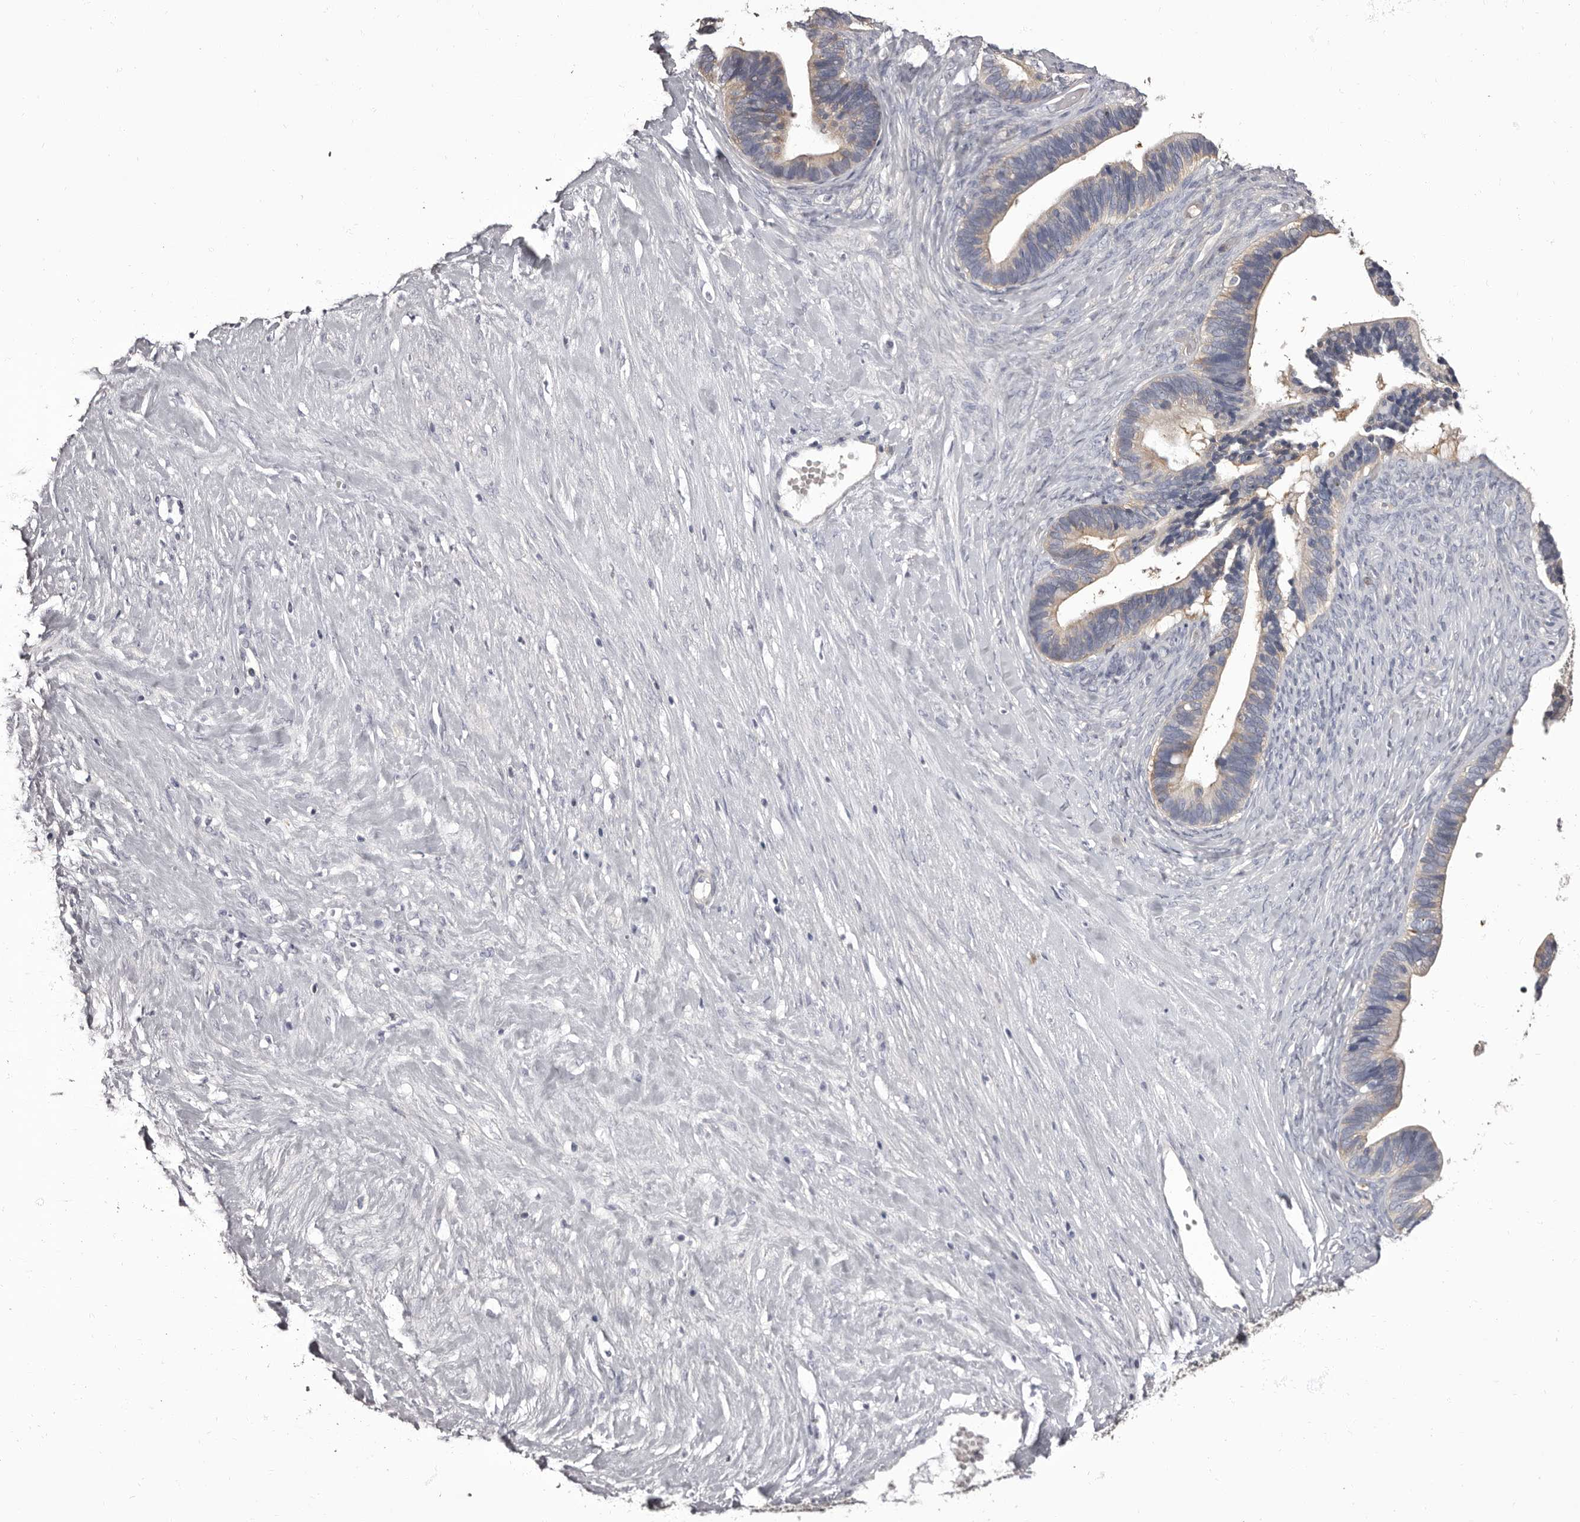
{"staining": {"intensity": "moderate", "quantity": "<25%", "location": "cytoplasmic/membranous"}, "tissue": "ovarian cancer", "cell_type": "Tumor cells", "image_type": "cancer", "snomed": [{"axis": "morphology", "description": "Cystadenocarcinoma, serous, NOS"}, {"axis": "topography", "description": "Ovary"}], "caption": "An IHC photomicrograph of neoplastic tissue is shown. Protein staining in brown shows moderate cytoplasmic/membranous positivity in ovarian cancer within tumor cells.", "gene": "APEH", "patient": {"sex": "female", "age": 56}}